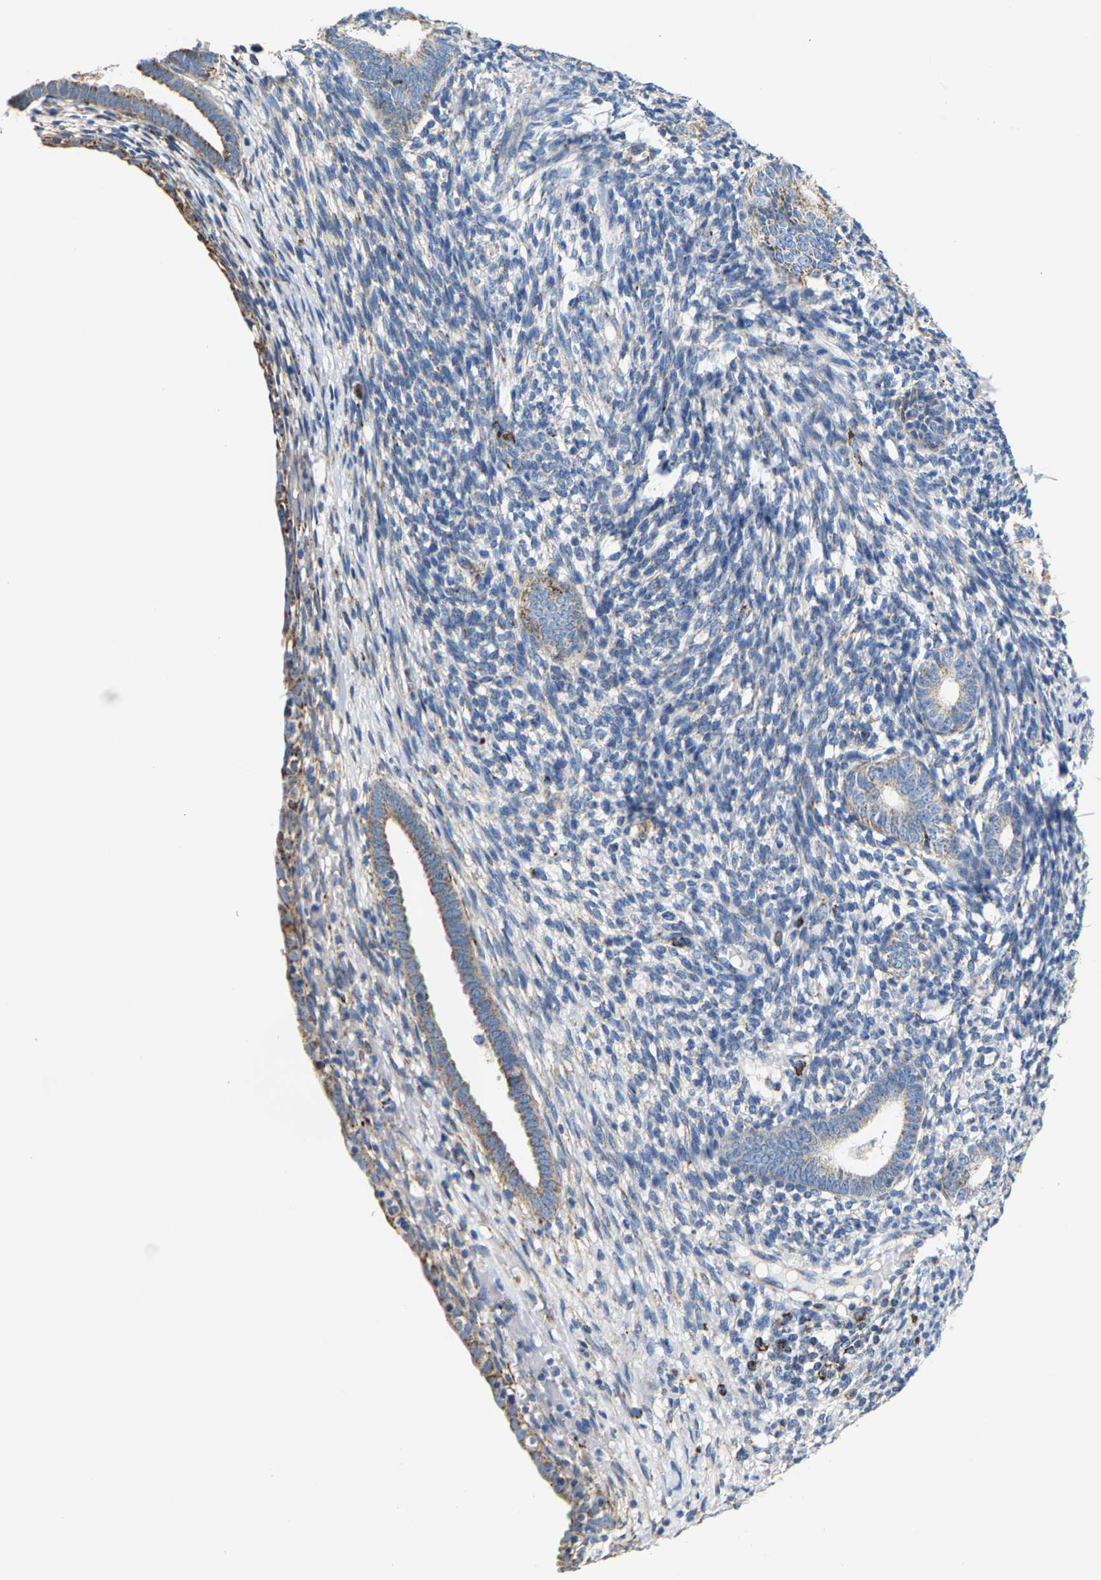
{"staining": {"intensity": "negative", "quantity": "none", "location": "none"}, "tissue": "endometrium", "cell_type": "Cells in endometrial stroma", "image_type": "normal", "snomed": [{"axis": "morphology", "description": "Normal tissue, NOS"}, {"axis": "morphology", "description": "Adenocarcinoma, NOS"}, {"axis": "topography", "description": "Endometrium"}], "caption": "DAB (3,3'-diaminobenzidine) immunohistochemical staining of benign endometrium displays no significant staining in cells in endometrial stroma. (Brightfield microscopy of DAB (3,3'-diaminobenzidine) immunohistochemistry (IHC) at high magnification).", "gene": "SHMT2", "patient": {"sex": "female", "age": 57}}